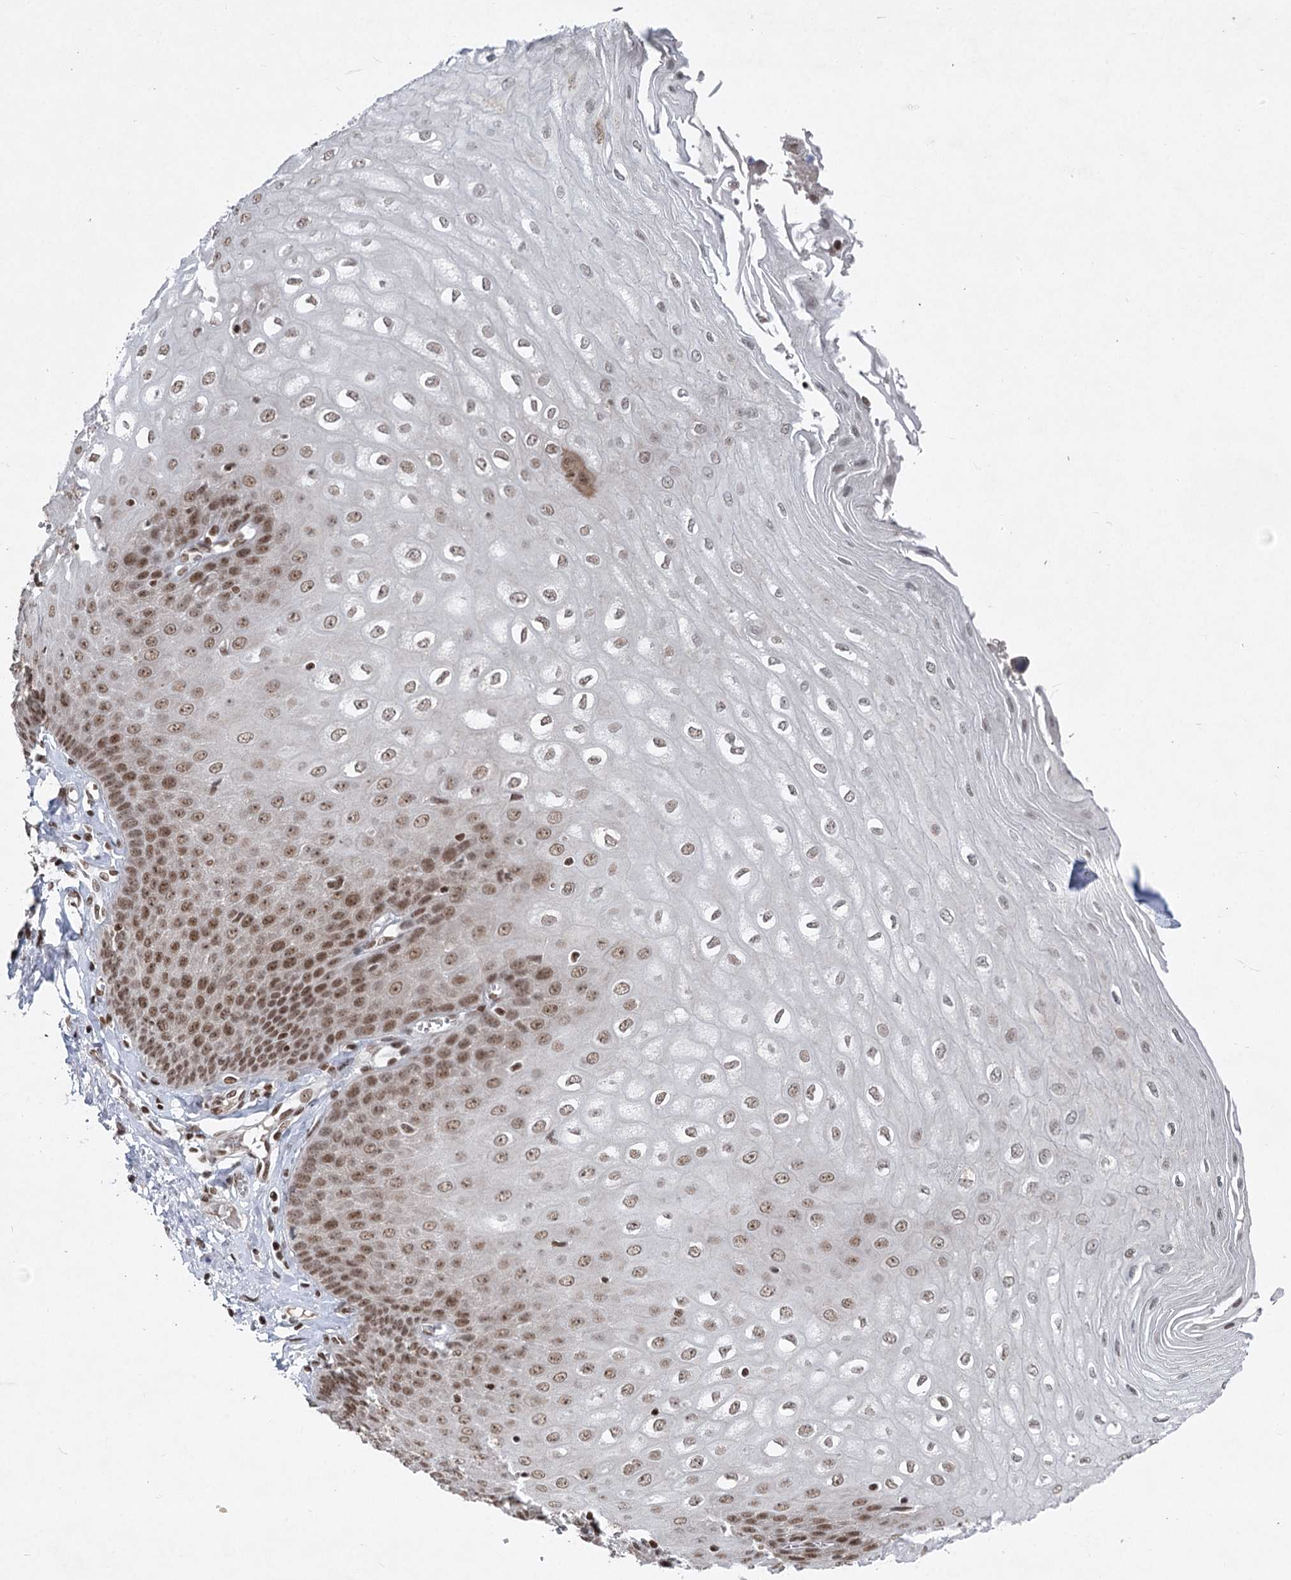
{"staining": {"intensity": "moderate", "quantity": ">75%", "location": "nuclear"}, "tissue": "esophagus", "cell_type": "Squamous epithelial cells", "image_type": "normal", "snomed": [{"axis": "morphology", "description": "Normal tissue, NOS"}, {"axis": "topography", "description": "Esophagus"}], "caption": "IHC (DAB) staining of benign esophagus reveals moderate nuclear protein positivity in about >75% of squamous epithelial cells. The protein is stained brown, and the nuclei are stained in blue (DAB (3,3'-diaminobenzidine) IHC with brightfield microscopy, high magnification).", "gene": "CGGBP1", "patient": {"sex": "male", "age": 60}}